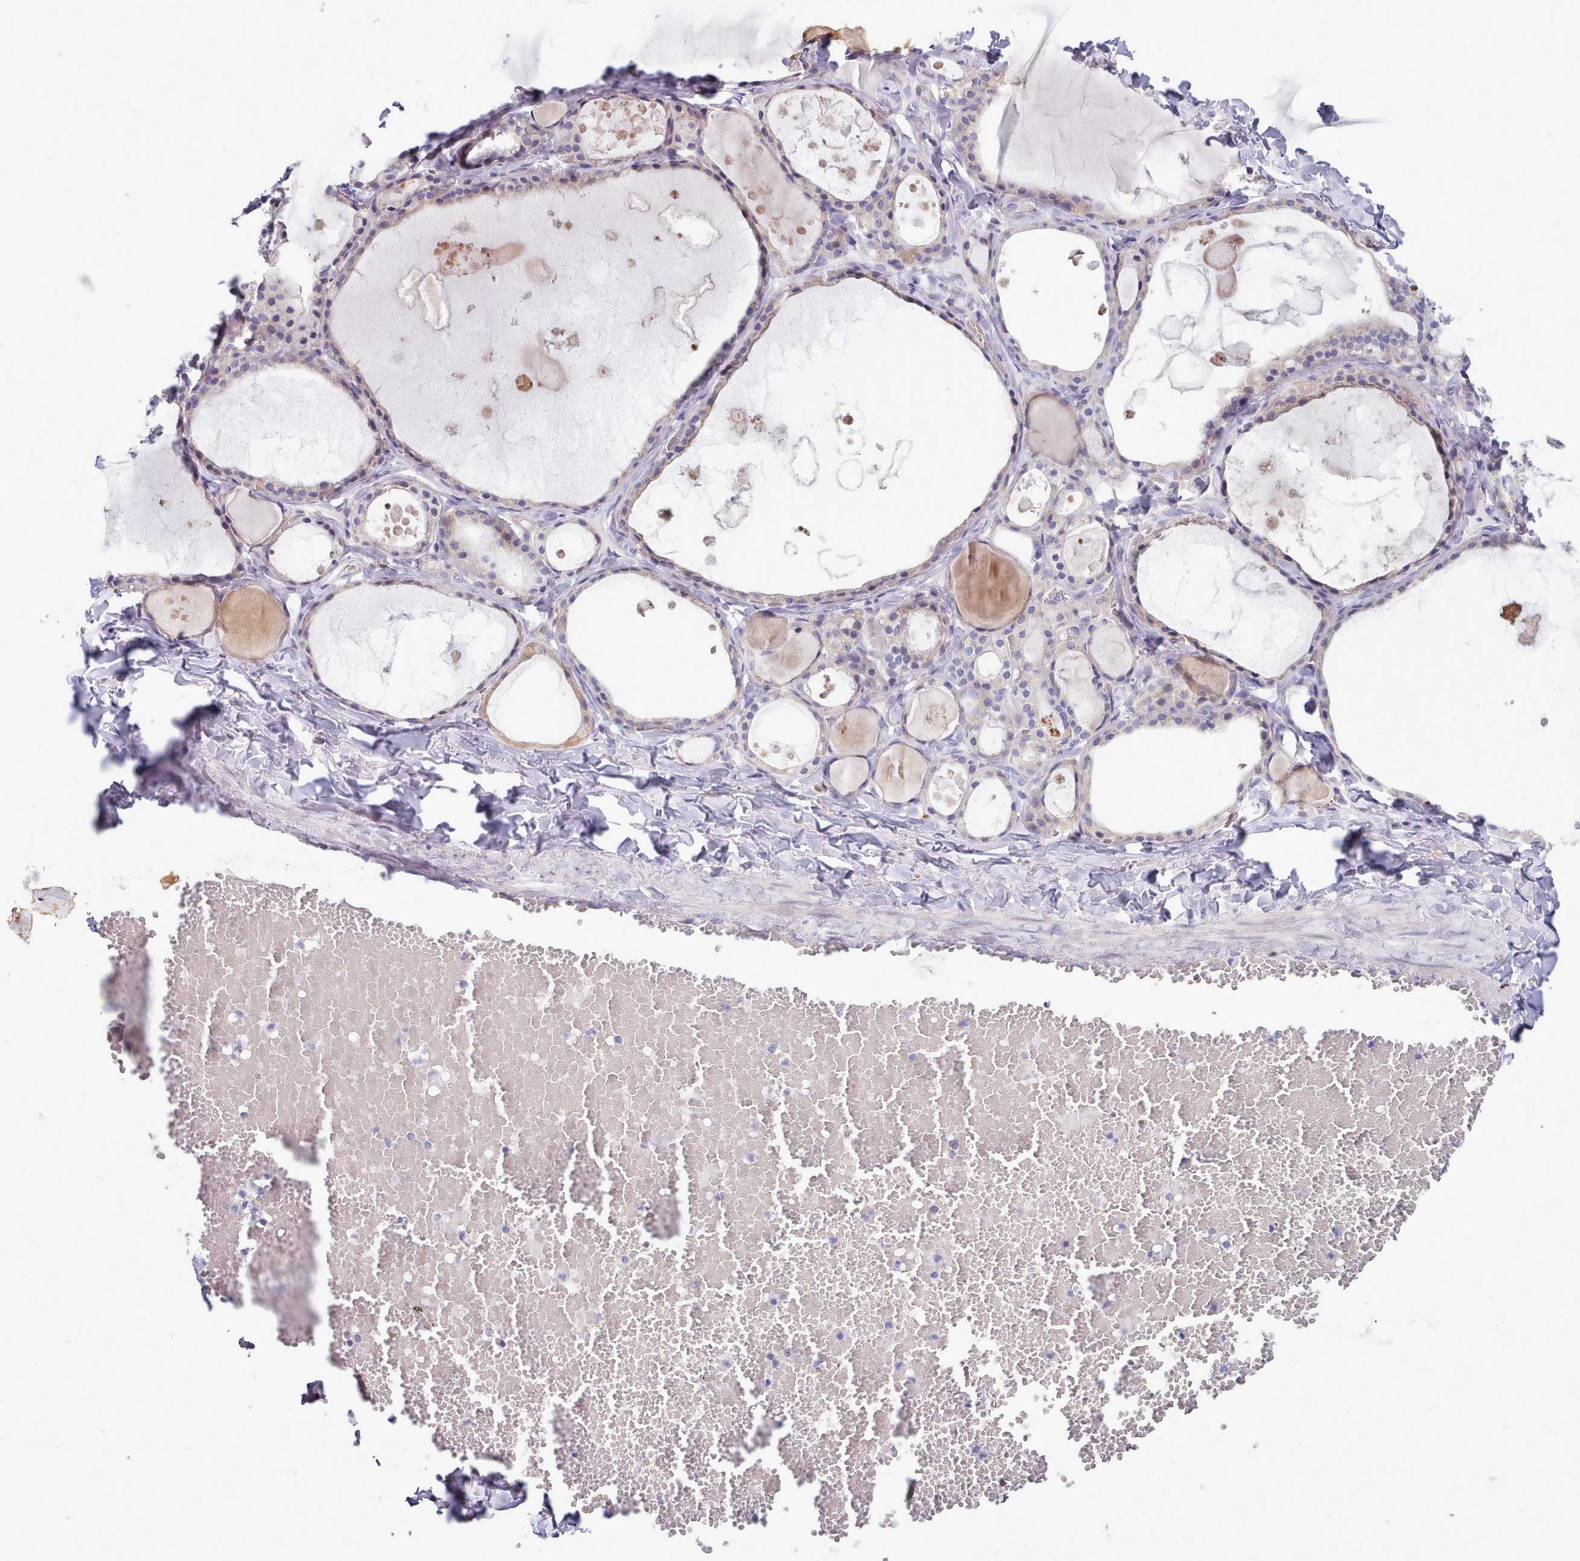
{"staining": {"intensity": "negative", "quantity": "none", "location": "none"}, "tissue": "thyroid gland", "cell_type": "Glandular cells", "image_type": "normal", "snomed": [{"axis": "morphology", "description": "Normal tissue, NOS"}, {"axis": "topography", "description": "Thyroid gland"}], "caption": "Human thyroid gland stained for a protein using immunohistochemistry (IHC) shows no expression in glandular cells.", "gene": "MYRFL", "patient": {"sex": "male", "age": 56}}